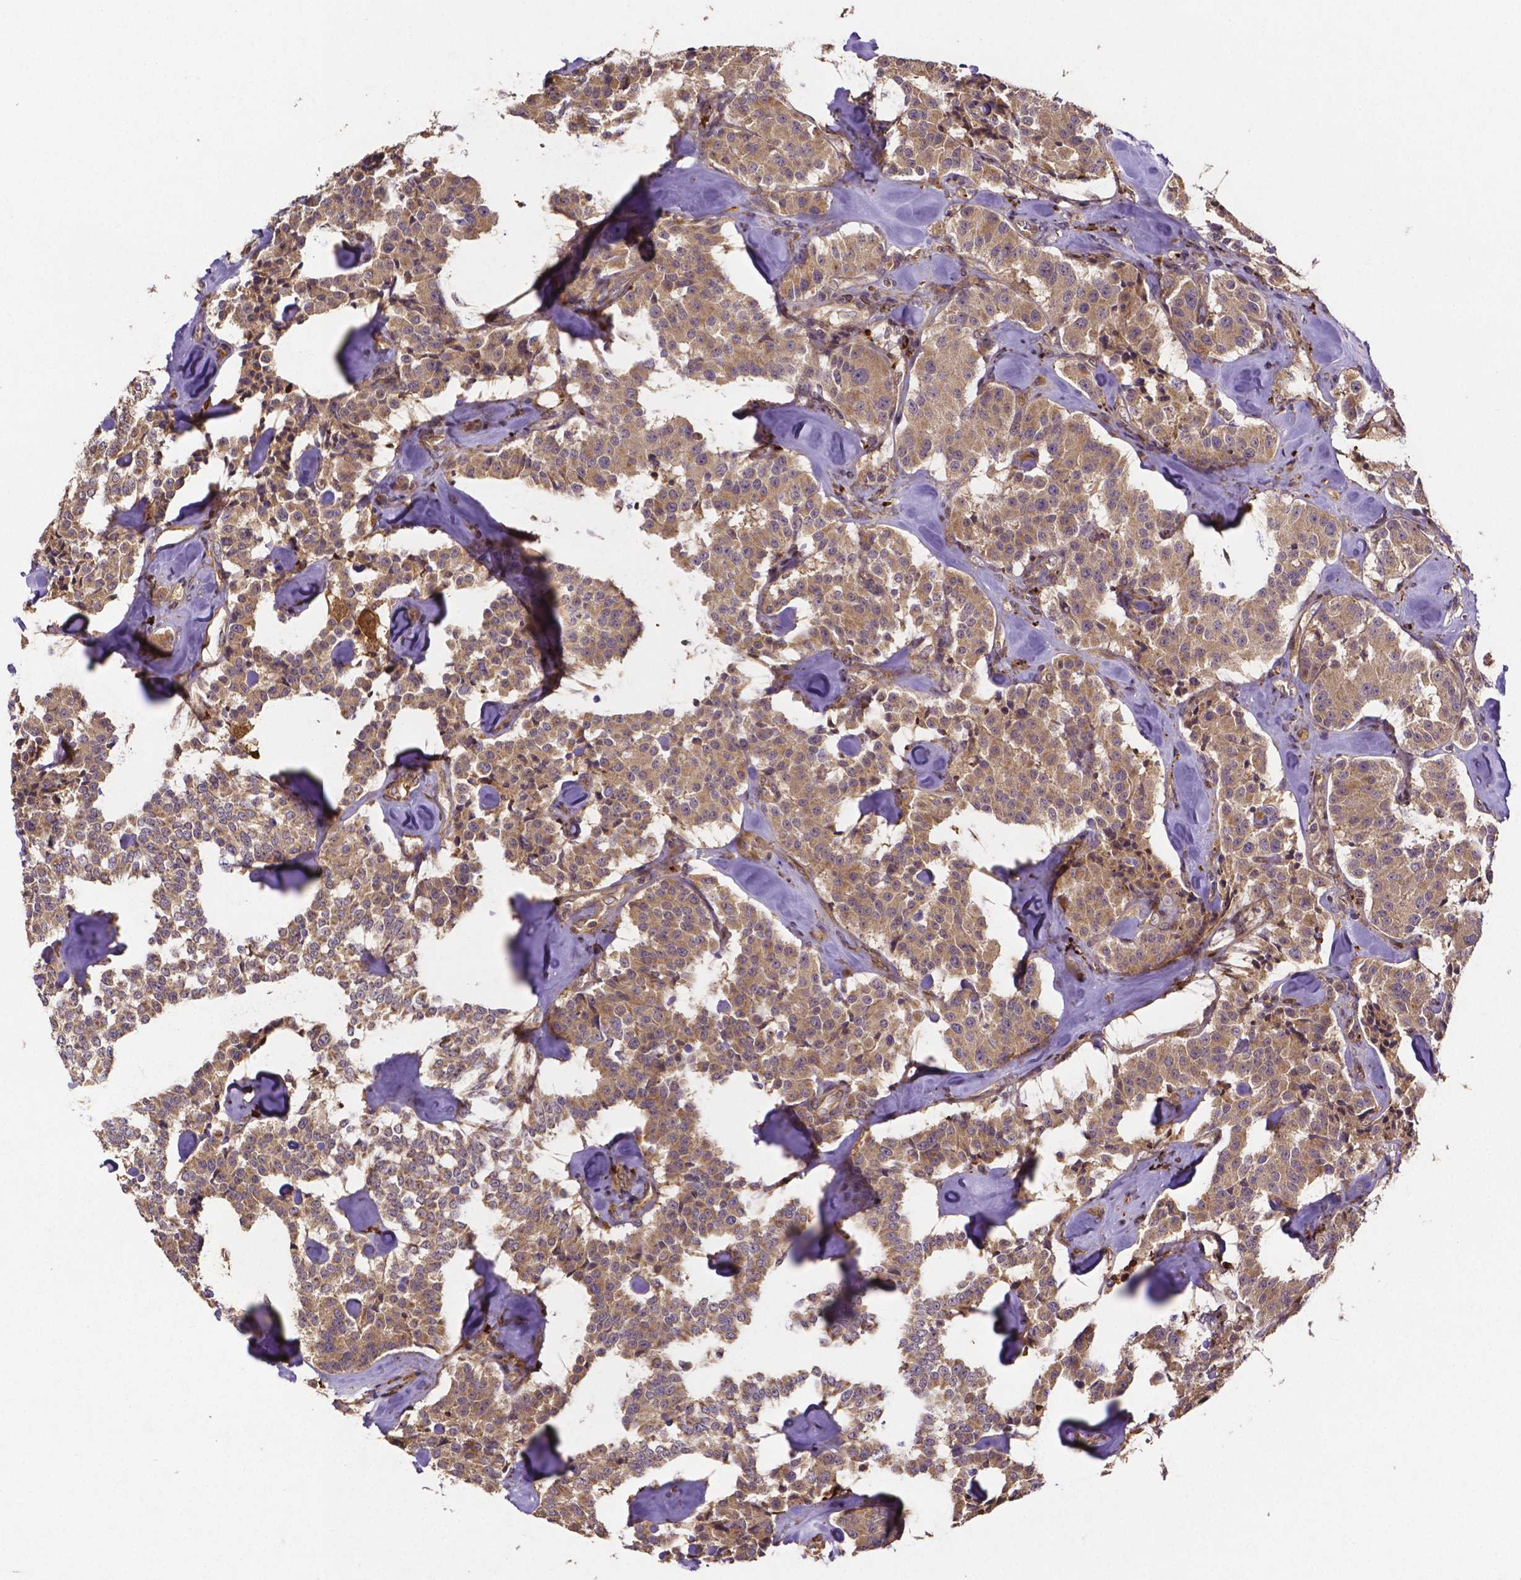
{"staining": {"intensity": "weak", "quantity": ">75%", "location": "cytoplasmic/membranous"}, "tissue": "carcinoid", "cell_type": "Tumor cells", "image_type": "cancer", "snomed": [{"axis": "morphology", "description": "Carcinoid, malignant, NOS"}, {"axis": "topography", "description": "Pancreas"}], "caption": "Immunohistochemical staining of carcinoid demonstrates low levels of weak cytoplasmic/membranous positivity in about >75% of tumor cells.", "gene": "RNF123", "patient": {"sex": "male", "age": 41}}